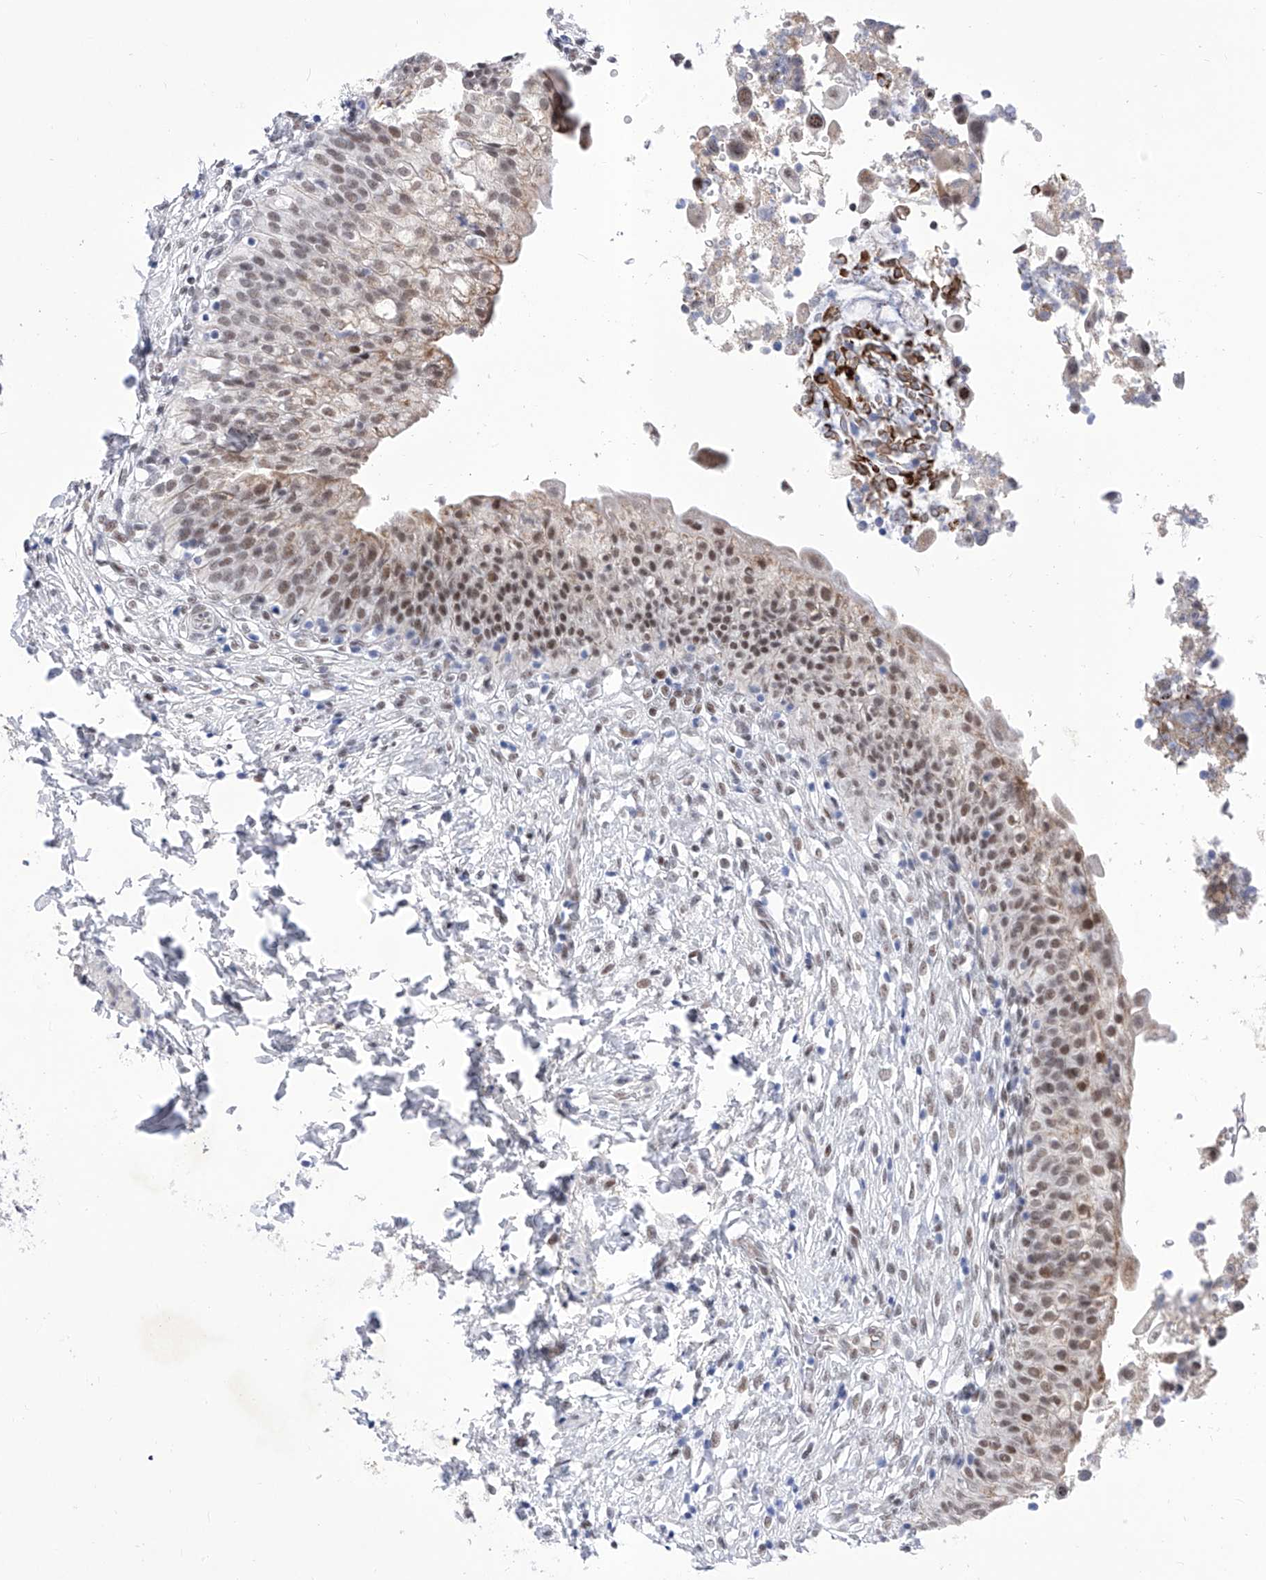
{"staining": {"intensity": "strong", "quantity": ">75%", "location": "nuclear"}, "tissue": "urinary bladder", "cell_type": "Urothelial cells", "image_type": "normal", "snomed": [{"axis": "morphology", "description": "Normal tissue, NOS"}, {"axis": "topography", "description": "Urinary bladder"}], "caption": "DAB (3,3'-diaminobenzidine) immunohistochemical staining of unremarkable human urinary bladder shows strong nuclear protein expression in approximately >75% of urothelial cells. Using DAB (brown) and hematoxylin (blue) stains, captured at high magnification using brightfield microscopy.", "gene": "ATN1", "patient": {"sex": "male", "age": 55}}